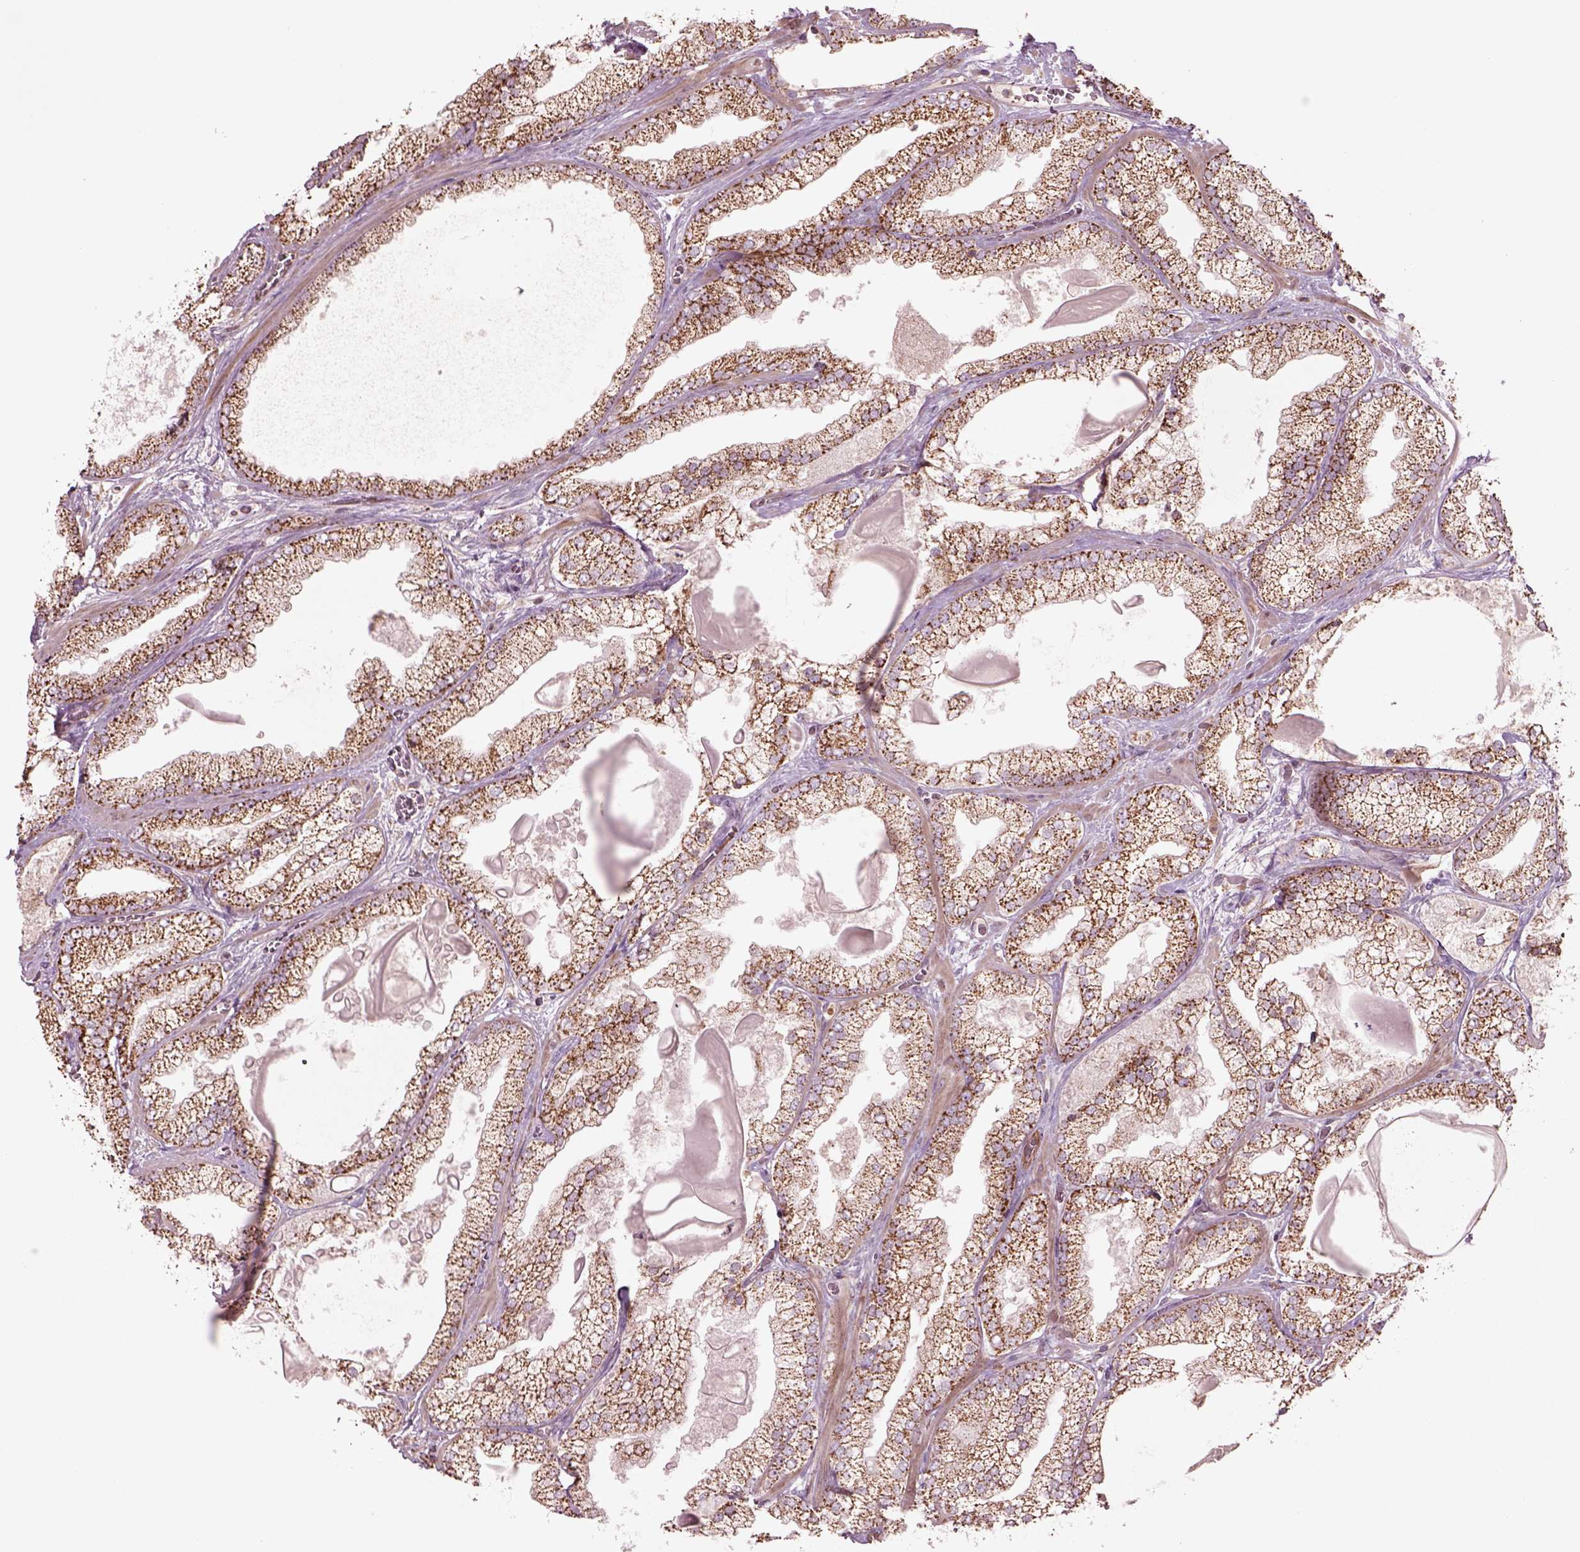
{"staining": {"intensity": "moderate", "quantity": ">75%", "location": "cytoplasmic/membranous"}, "tissue": "prostate cancer", "cell_type": "Tumor cells", "image_type": "cancer", "snomed": [{"axis": "morphology", "description": "Adenocarcinoma, Low grade"}, {"axis": "topography", "description": "Prostate"}], "caption": "This micrograph demonstrates immunohistochemistry staining of prostate cancer, with medium moderate cytoplasmic/membranous positivity in approximately >75% of tumor cells.", "gene": "SLC25A5", "patient": {"sex": "male", "age": 57}}